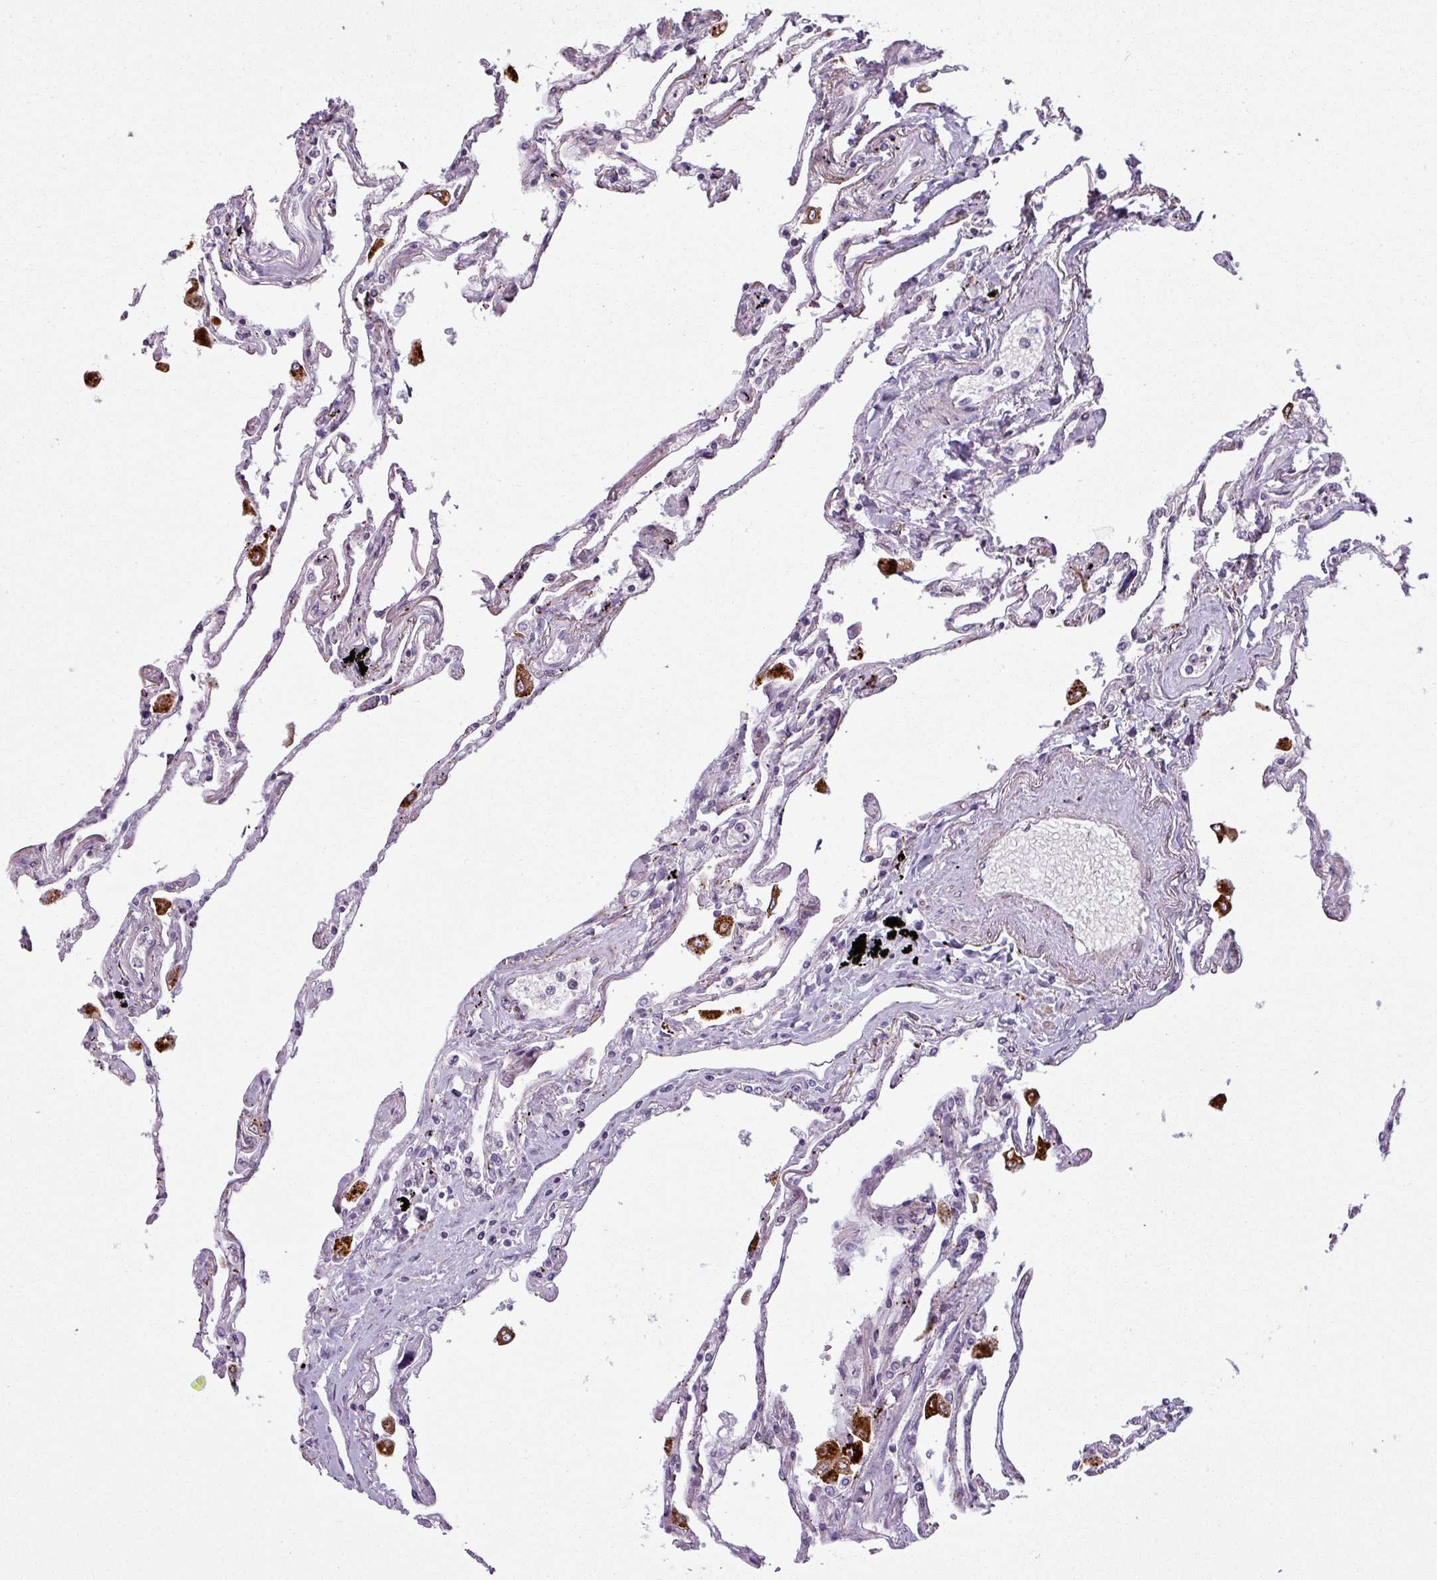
{"staining": {"intensity": "strong", "quantity": "<25%", "location": "cytoplasmic/membranous"}, "tissue": "lung", "cell_type": "Alveolar cells", "image_type": "normal", "snomed": [{"axis": "morphology", "description": "Normal tissue, NOS"}, {"axis": "topography", "description": "Lung"}], "caption": "Lung stained with a brown dye shows strong cytoplasmic/membranous positive expression in approximately <25% of alveolar cells.", "gene": "MAP7D2", "patient": {"sex": "female", "age": 67}}